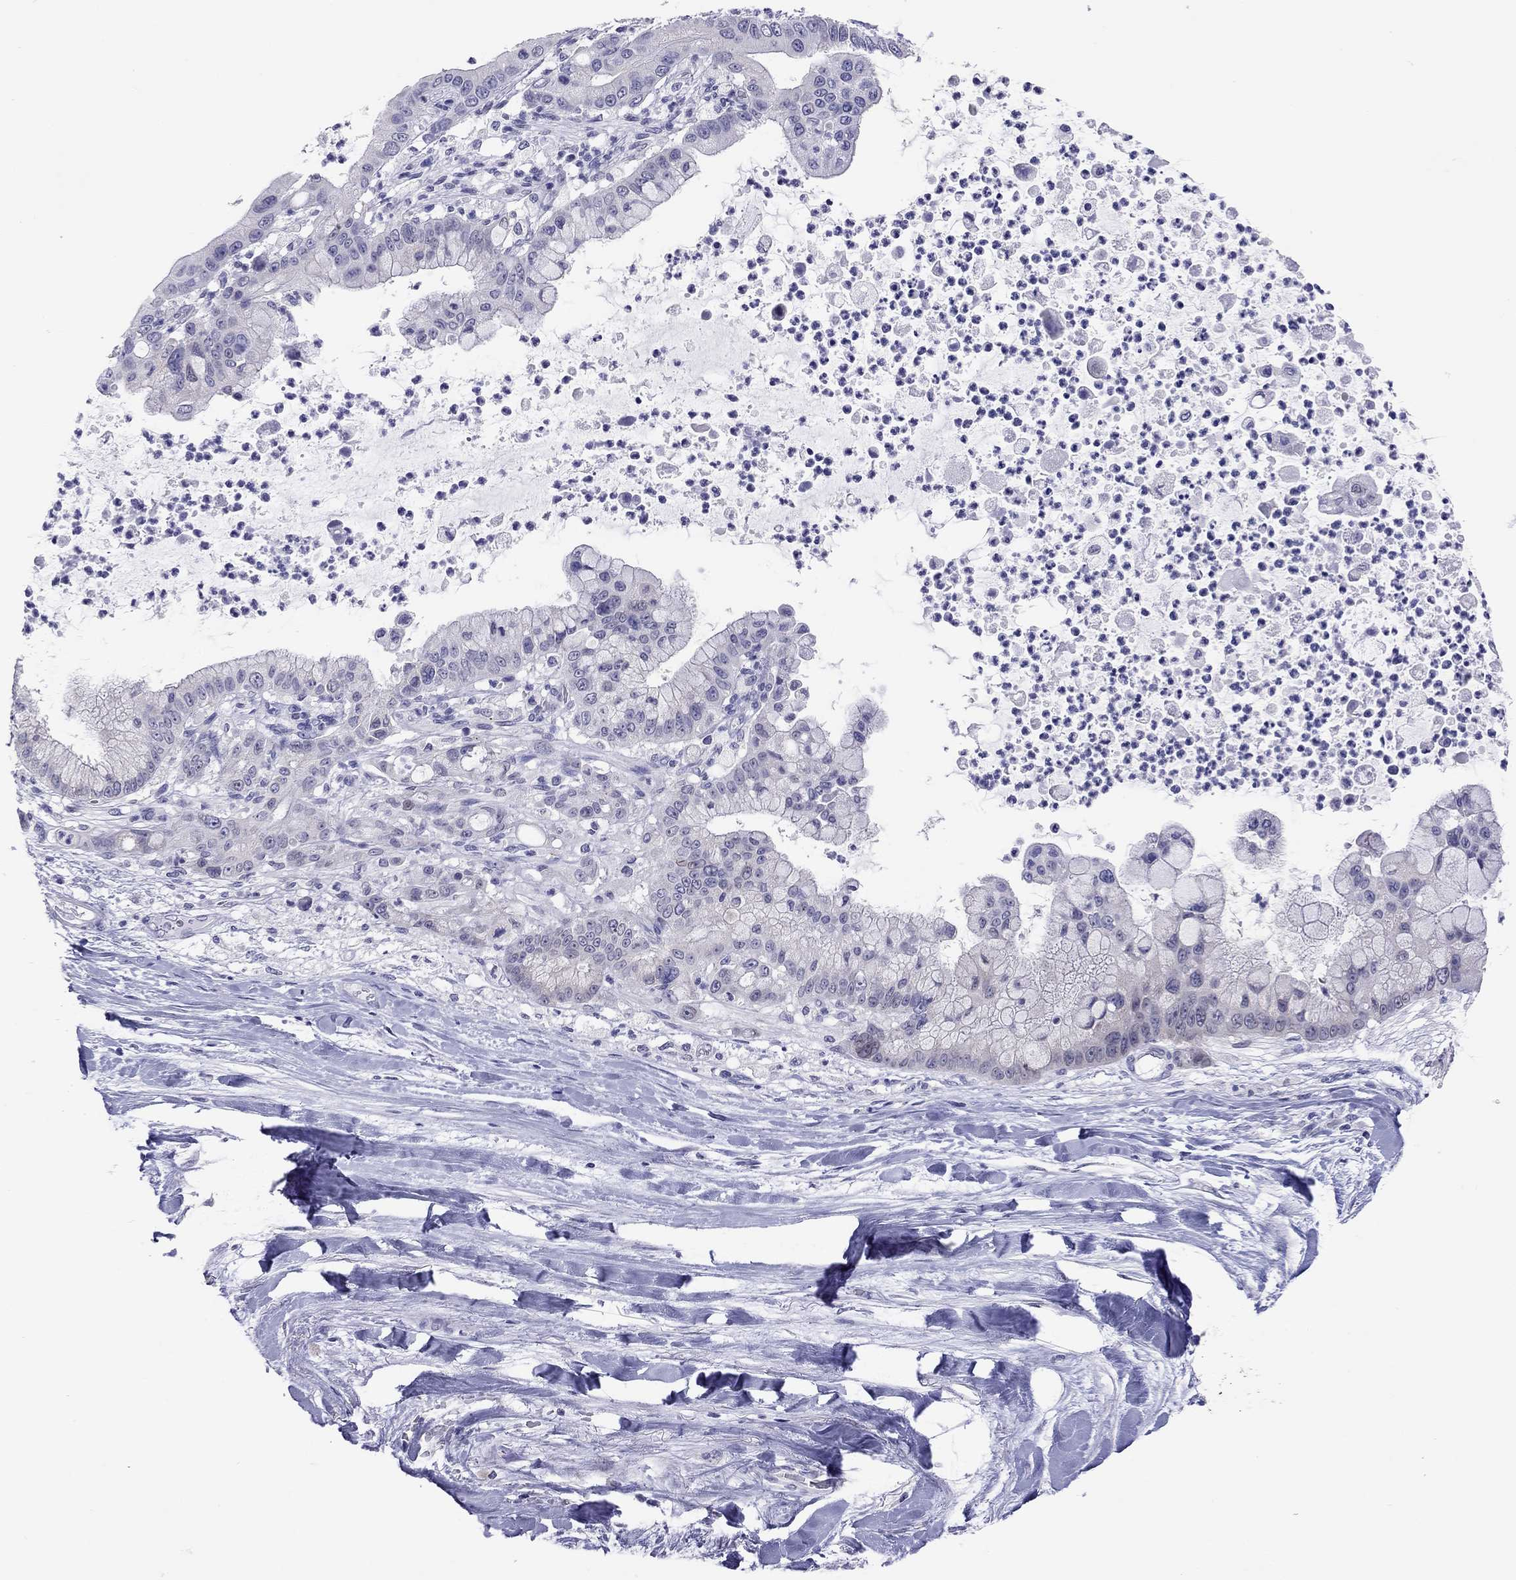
{"staining": {"intensity": "negative", "quantity": "none", "location": "none"}, "tissue": "liver cancer", "cell_type": "Tumor cells", "image_type": "cancer", "snomed": [{"axis": "morphology", "description": "Cholangiocarcinoma"}, {"axis": "topography", "description": "Liver"}], "caption": "Tumor cells are negative for protein expression in human liver cholangiocarcinoma. Nuclei are stained in blue.", "gene": "ARMC12", "patient": {"sex": "female", "age": 54}}